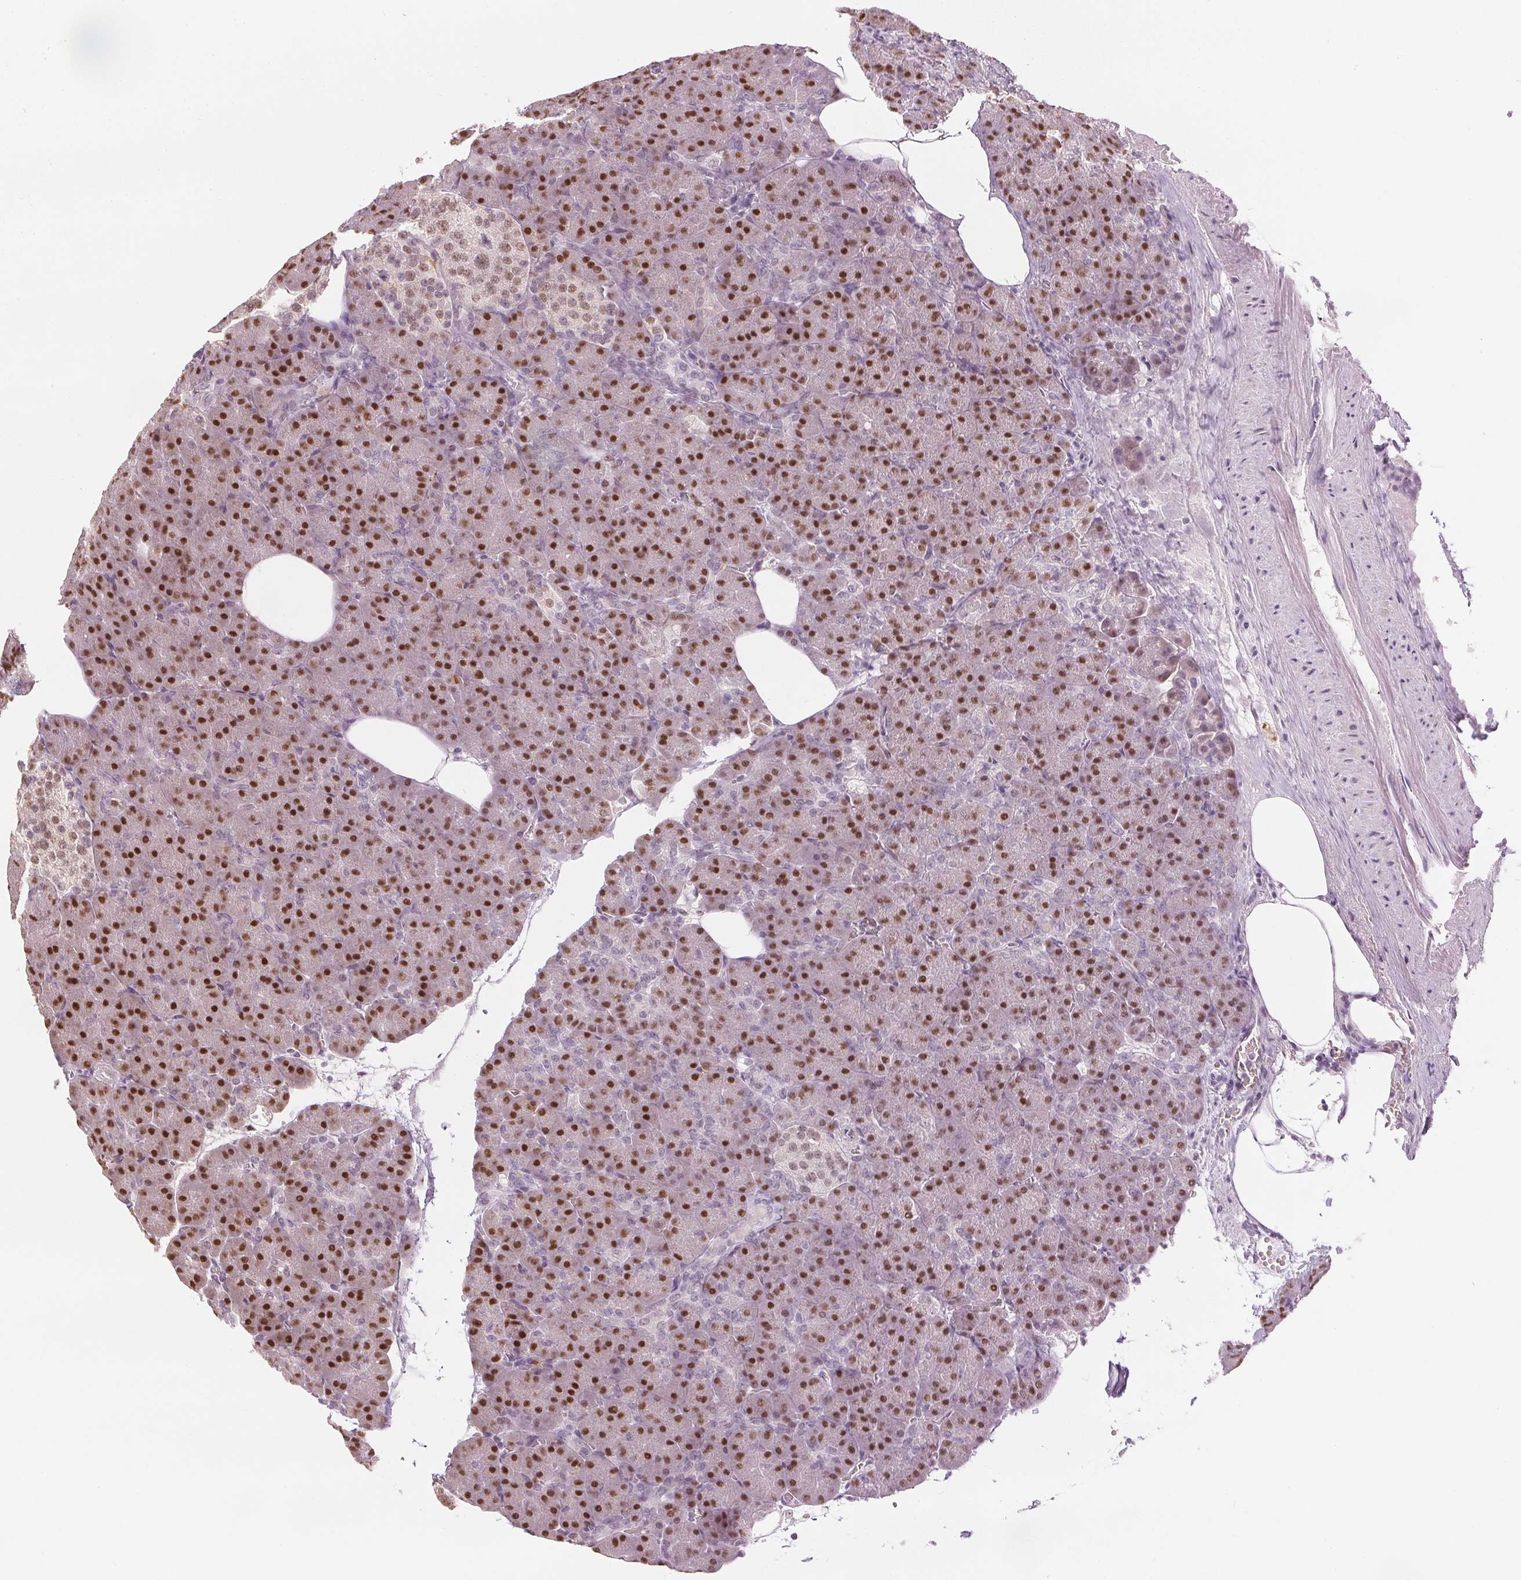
{"staining": {"intensity": "strong", "quantity": ">75%", "location": "nuclear"}, "tissue": "pancreas", "cell_type": "Exocrine glandular cells", "image_type": "normal", "snomed": [{"axis": "morphology", "description": "Normal tissue, NOS"}, {"axis": "topography", "description": "Pancreas"}], "caption": "Immunohistochemistry micrograph of normal pancreas: pancreas stained using immunohistochemistry (IHC) displays high levels of strong protein expression localized specifically in the nuclear of exocrine glandular cells, appearing as a nuclear brown color.", "gene": "ENSG00000267001", "patient": {"sex": "female", "age": 74}}